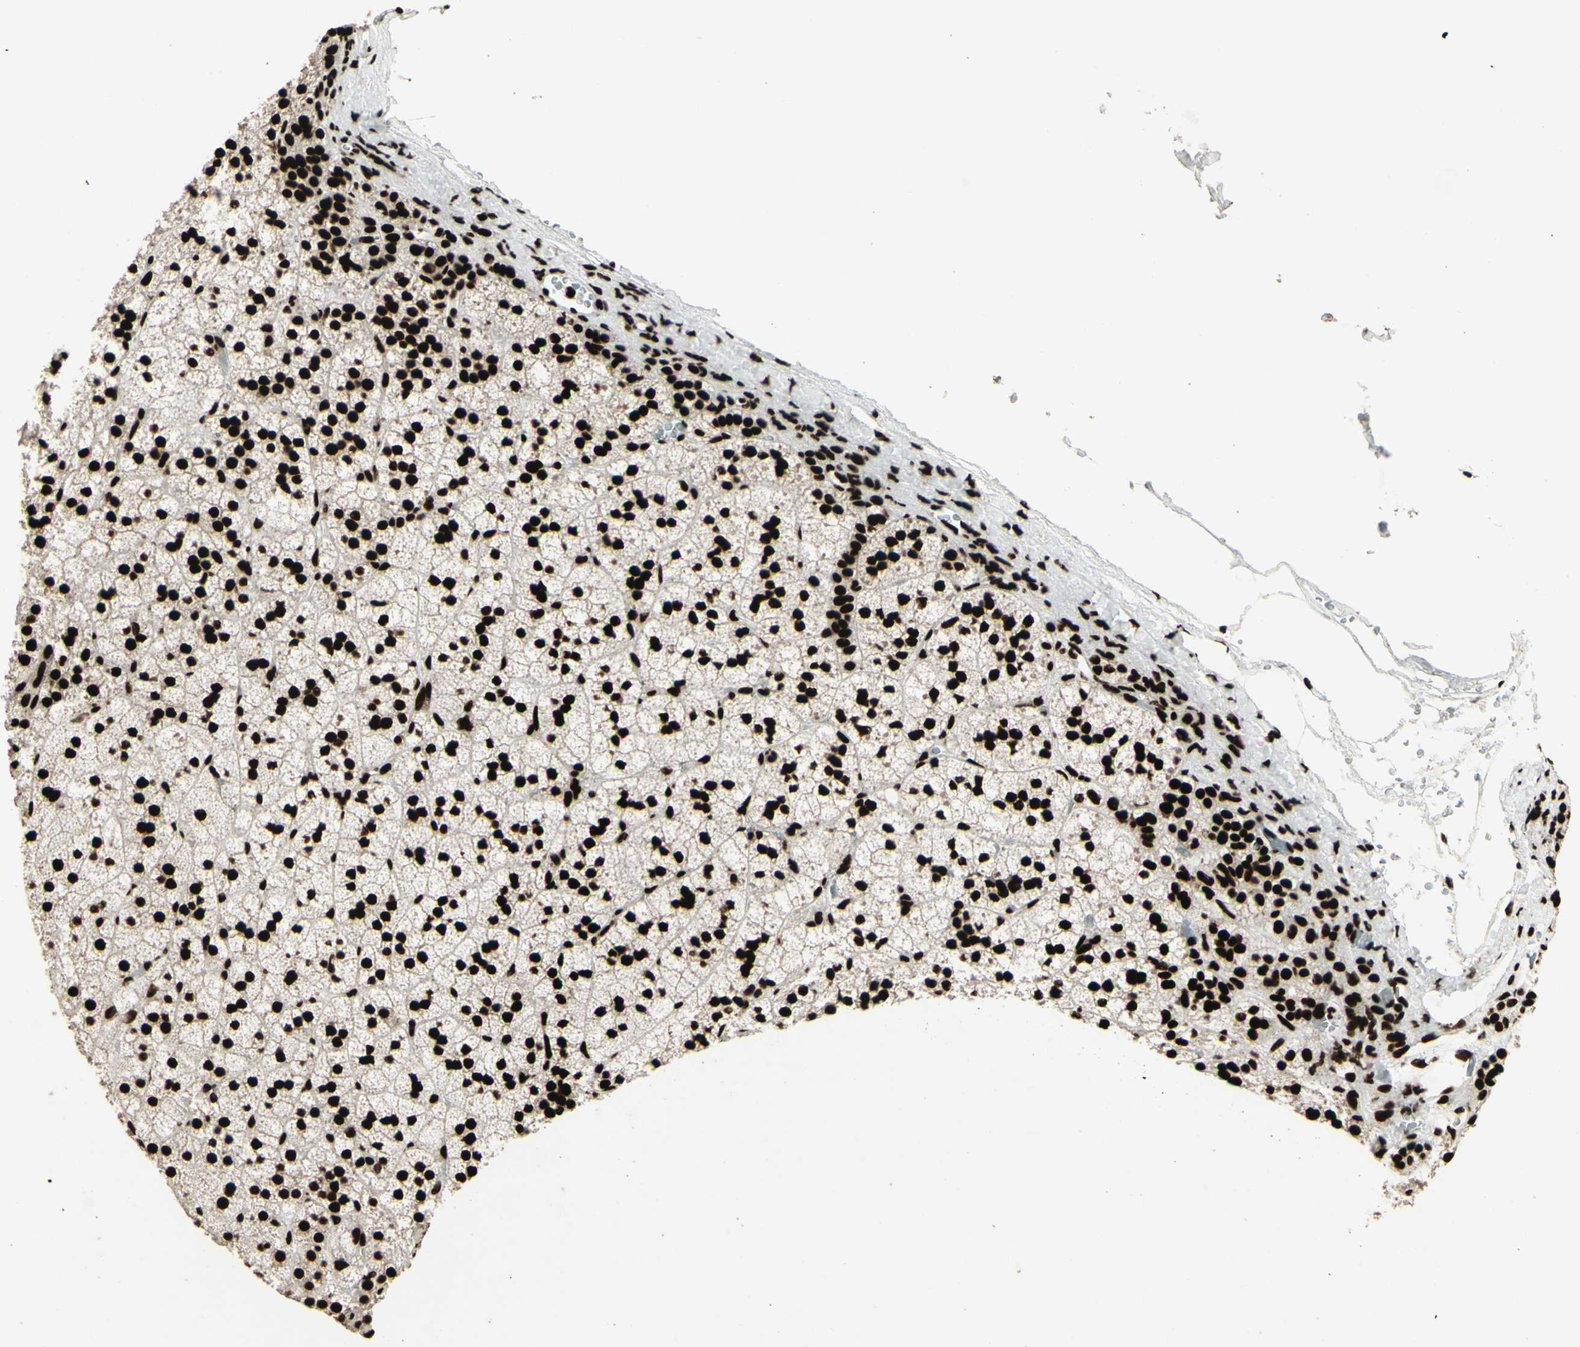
{"staining": {"intensity": "strong", "quantity": ">75%", "location": "nuclear"}, "tissue": "adrenal gland", "cell_type": "Glandular cells", "image_type": "normal", "snomed": [{"axis": "morphology", "description": "Normal tissue, NOS"}, {"axis": "topography", "description": "Adrenal gland"}], "caption": "Immunohistochemistry micrograph of normal adrenal gland: human adrenal gland stained using immunohistochemistry reveals high levels of strong protein expression localized specifically in the nuclear of glandular cells, appearing as a nuclear brown color.", "gene": "U2AF2", "patient": {"sex": "male", "age": 35}}